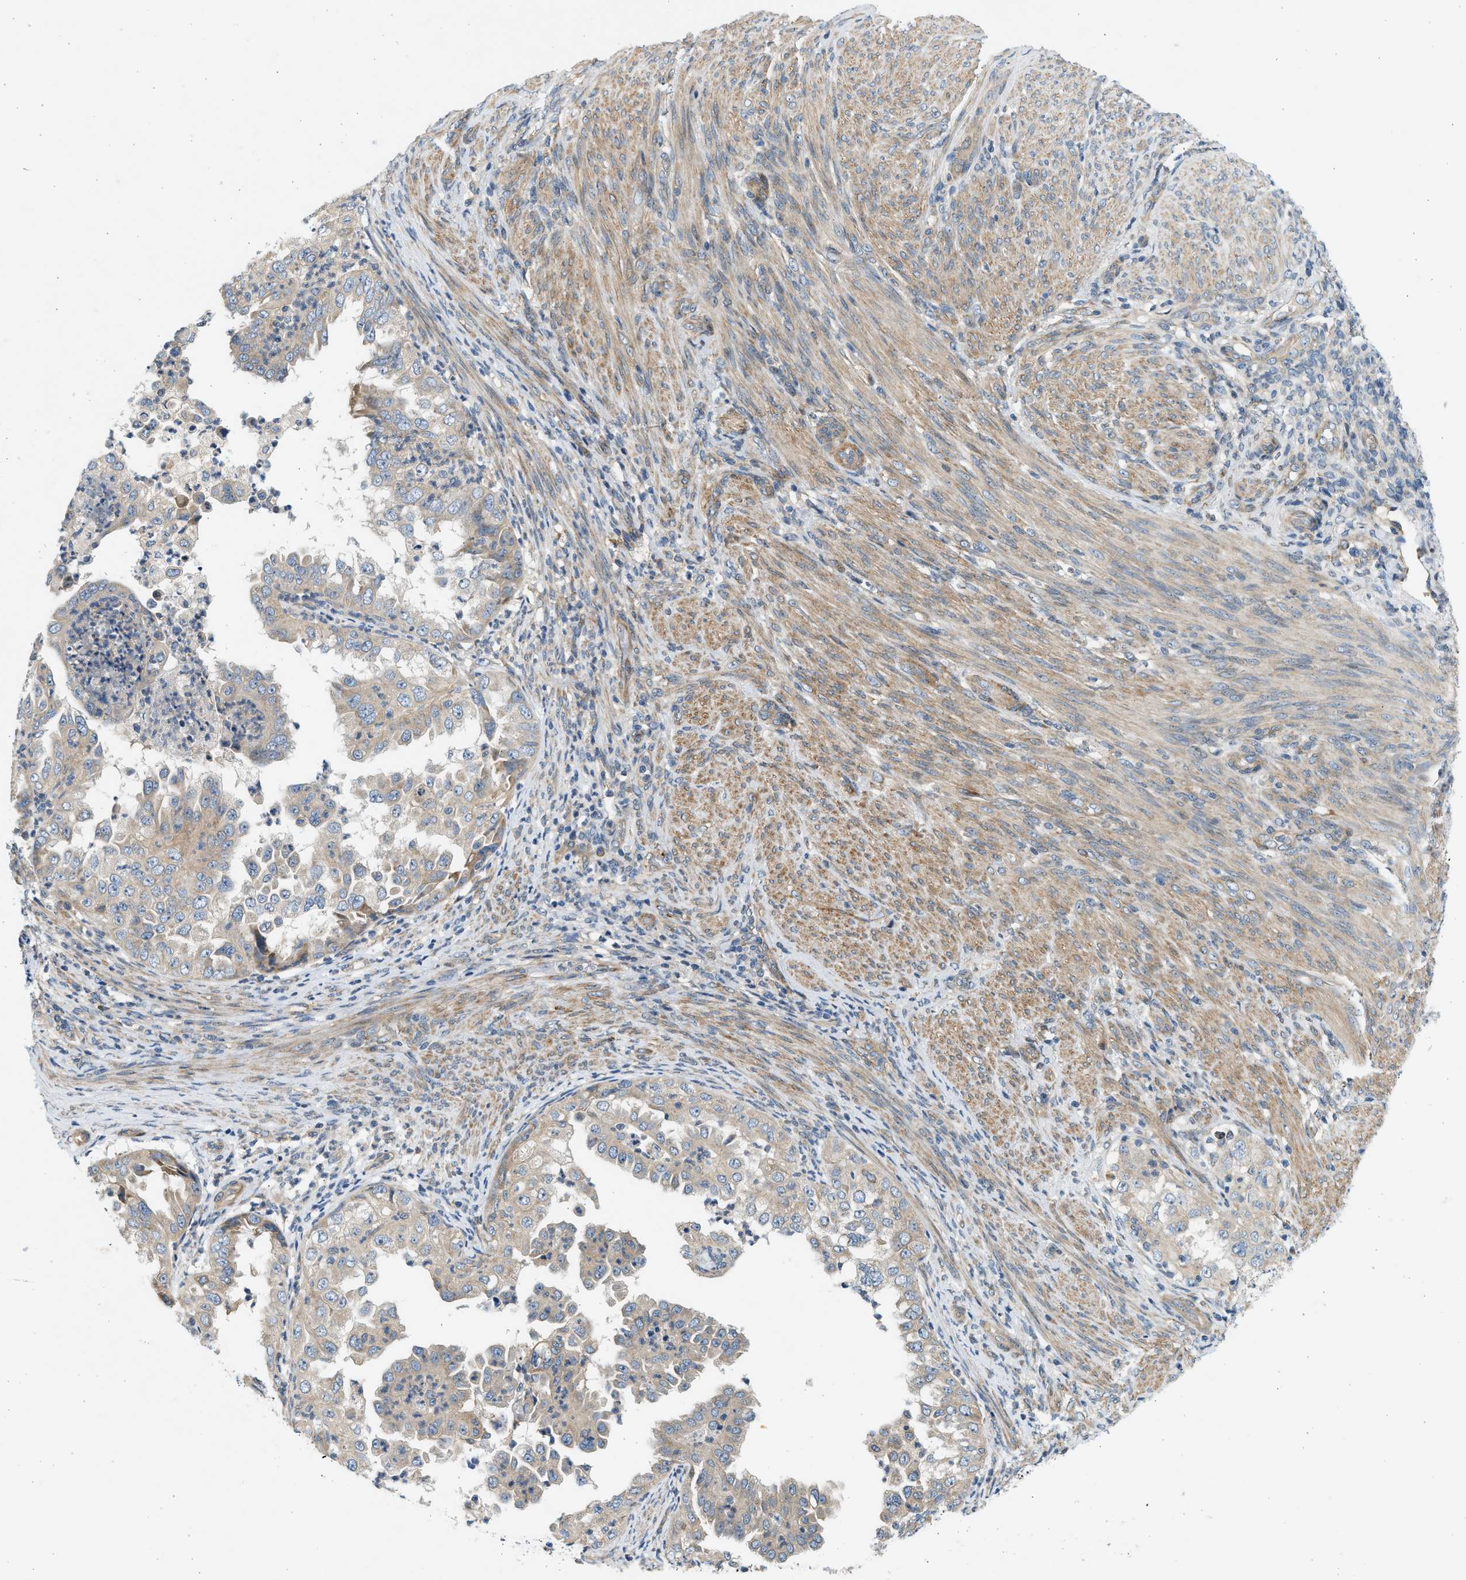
{"staining": {"intensity": "weak", "quantity": ">75%", "location": "cytoplasmic/membranous"}, "tissue": "endometrial cancer", "cell_type": "Tumor cells", "image_type": "cancer", "snomed": [{"axis": "morphology", "description": "Adenocarcinoma, NOS"}, {"axis": "topography", "description": "Endometrium"}], "caption": "This is an image of immunohistochemistry (IHC) staining of endometrial cancer, which shows weak staining in the cytoplasmic/membranous of tumor cells.", "gene": "KDELR2", "patient": {"sex": "female", "age": 85}}